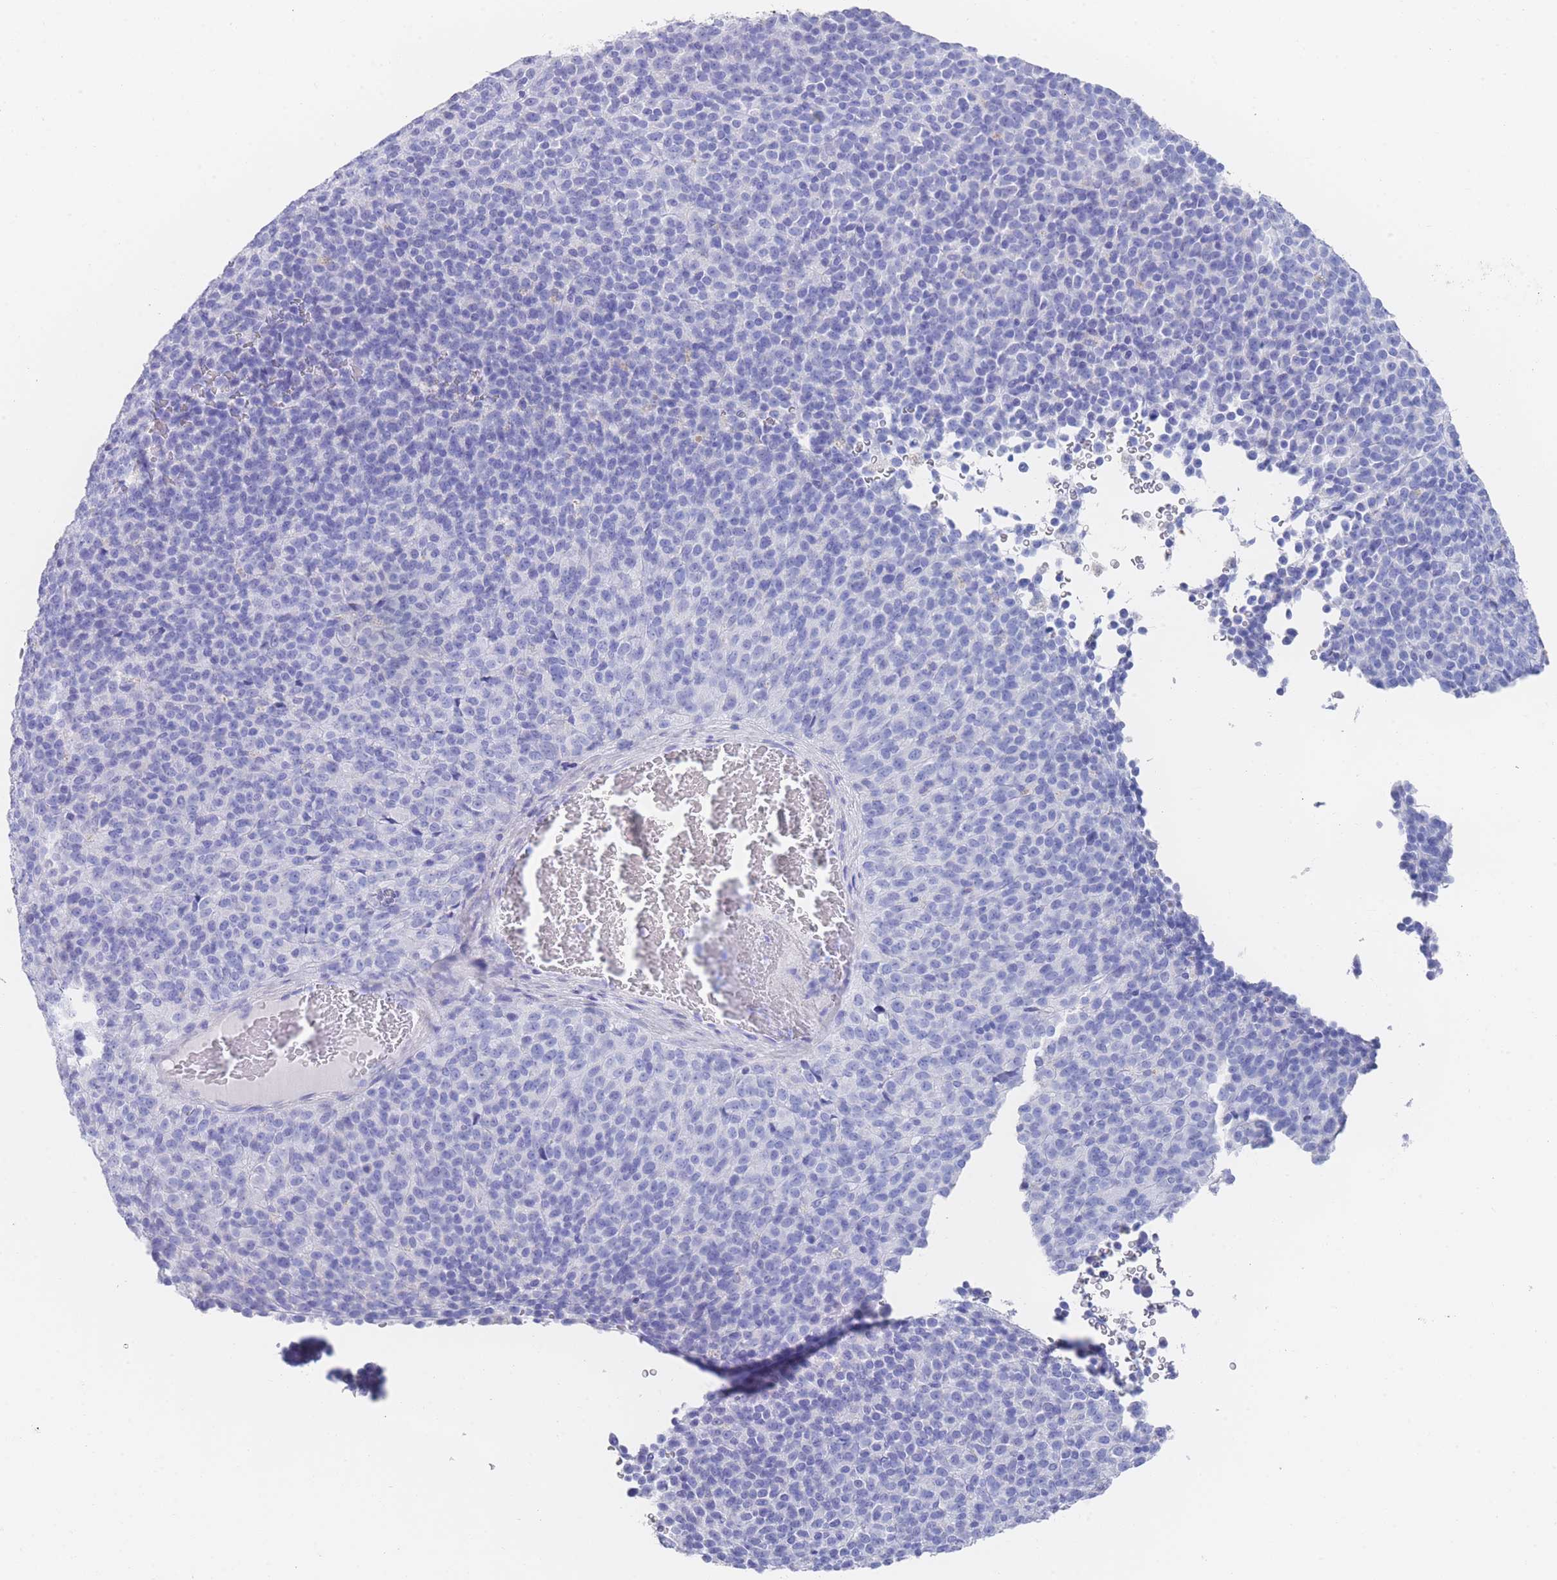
{"staining": {"intensity": "negative", "quantity": "none", "location": "none"}, "tissue": "melanoma", "cell_type": "Tumor cells", "image_type": "cancer", "snomed": [{"axis": "morphology", "description": "Malignant melanoma, Metastatic site"}, {"axis": "topography", "description": "Brain"}], "caption": "Malignant melanoma (metastatic site) was stained to show a protein in brown. There is no significant staining in tumor cells.", "gene": "LRRC37A", "patient": {"sex": "female", "age": 56}}